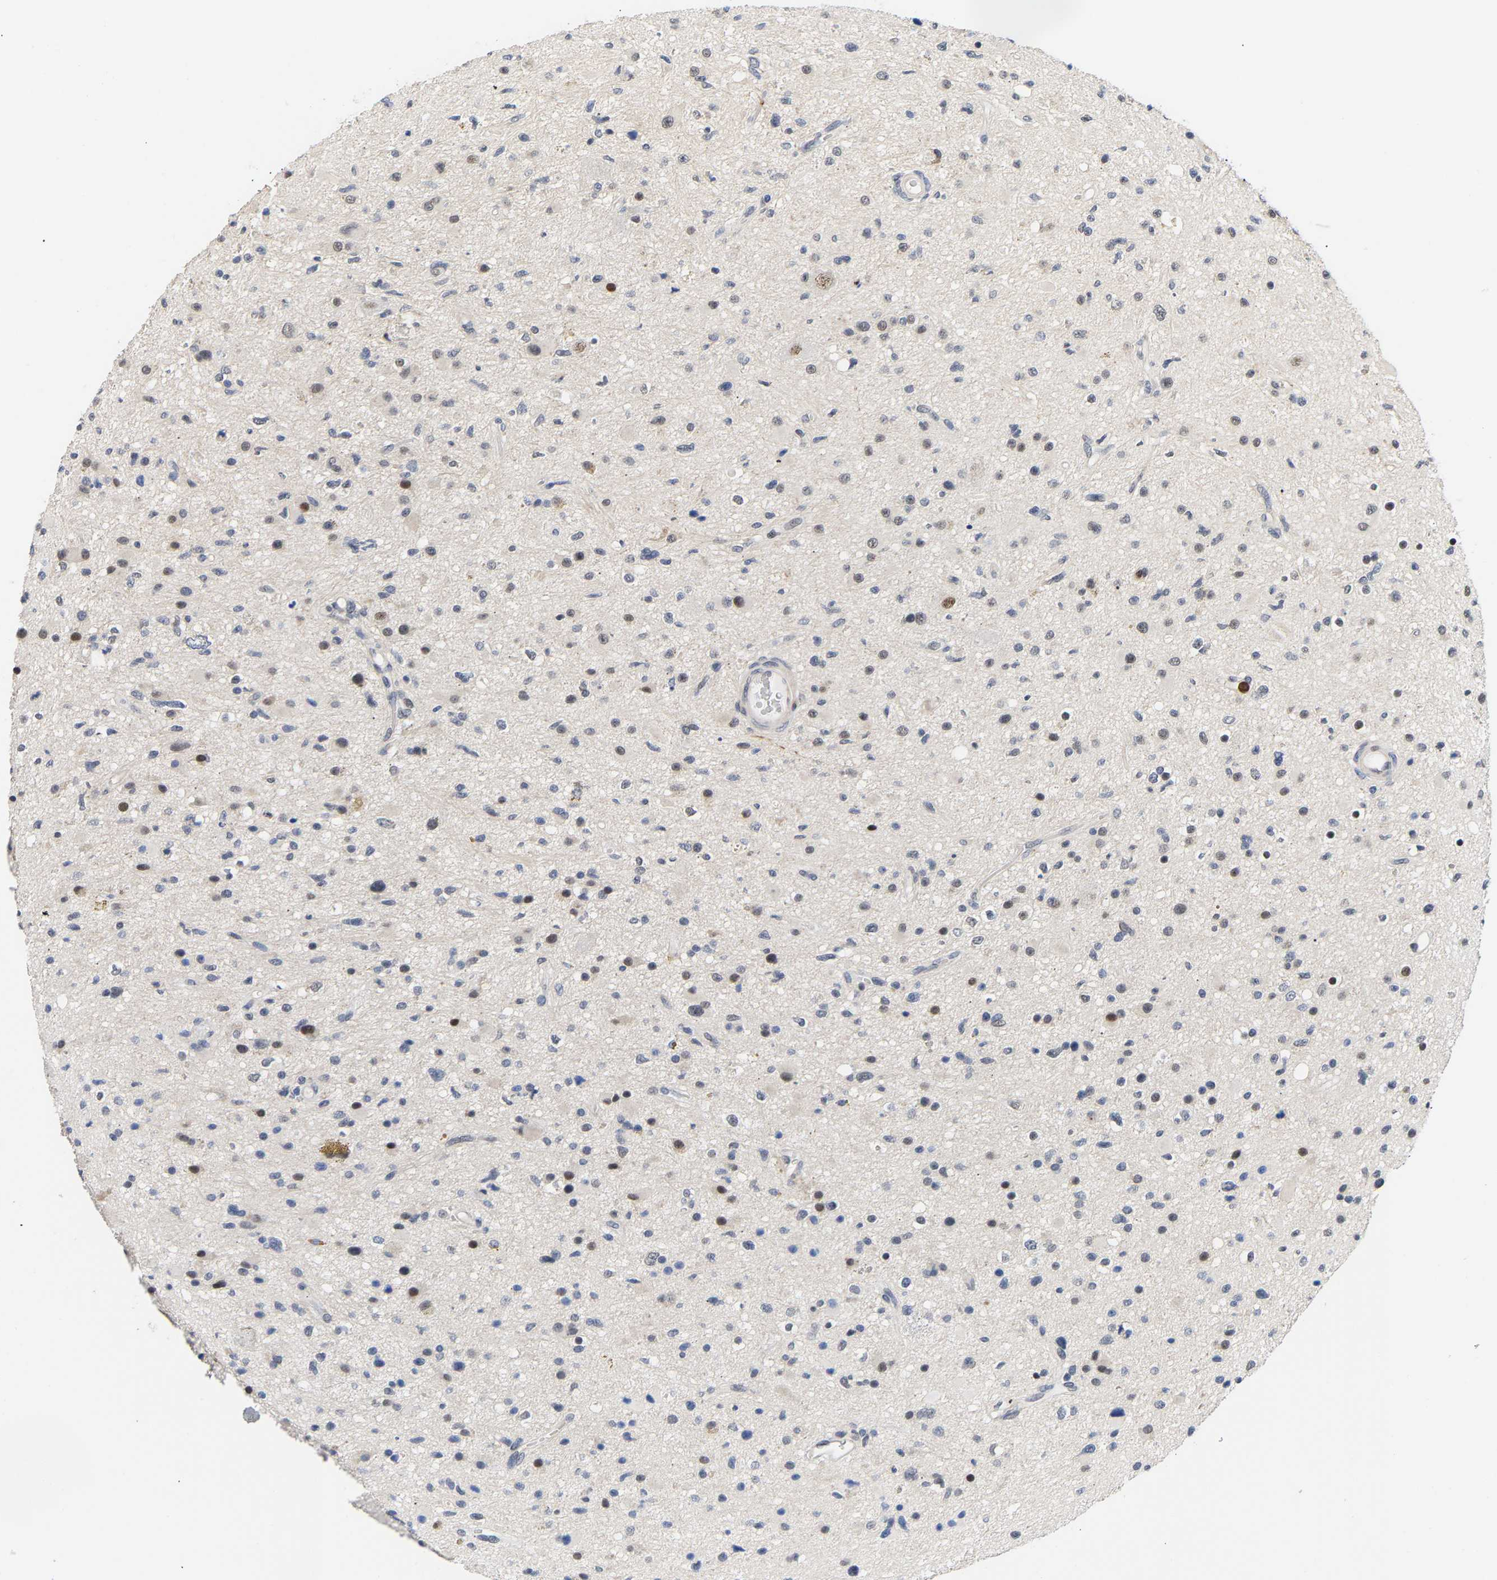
{"staining": {"intensity": "moderate", "quantity": "<25%", "location": "nuclear"}, "tissue": "glioma", "cell_type": "Tumor cells", "image_type": "cancer", "snomed": [{"axis": "morphology", "description": "Glioma, malignant, High grade"}, {"axis": "topography", "description": "Brain"}], "caption": "Brown immunohistochemical staining in glioma displays moderate nuclear positivity in approximately <25% of tumor cells.", "gene": "TDRD7", "patient": {"sex": "male", "age": 33}}